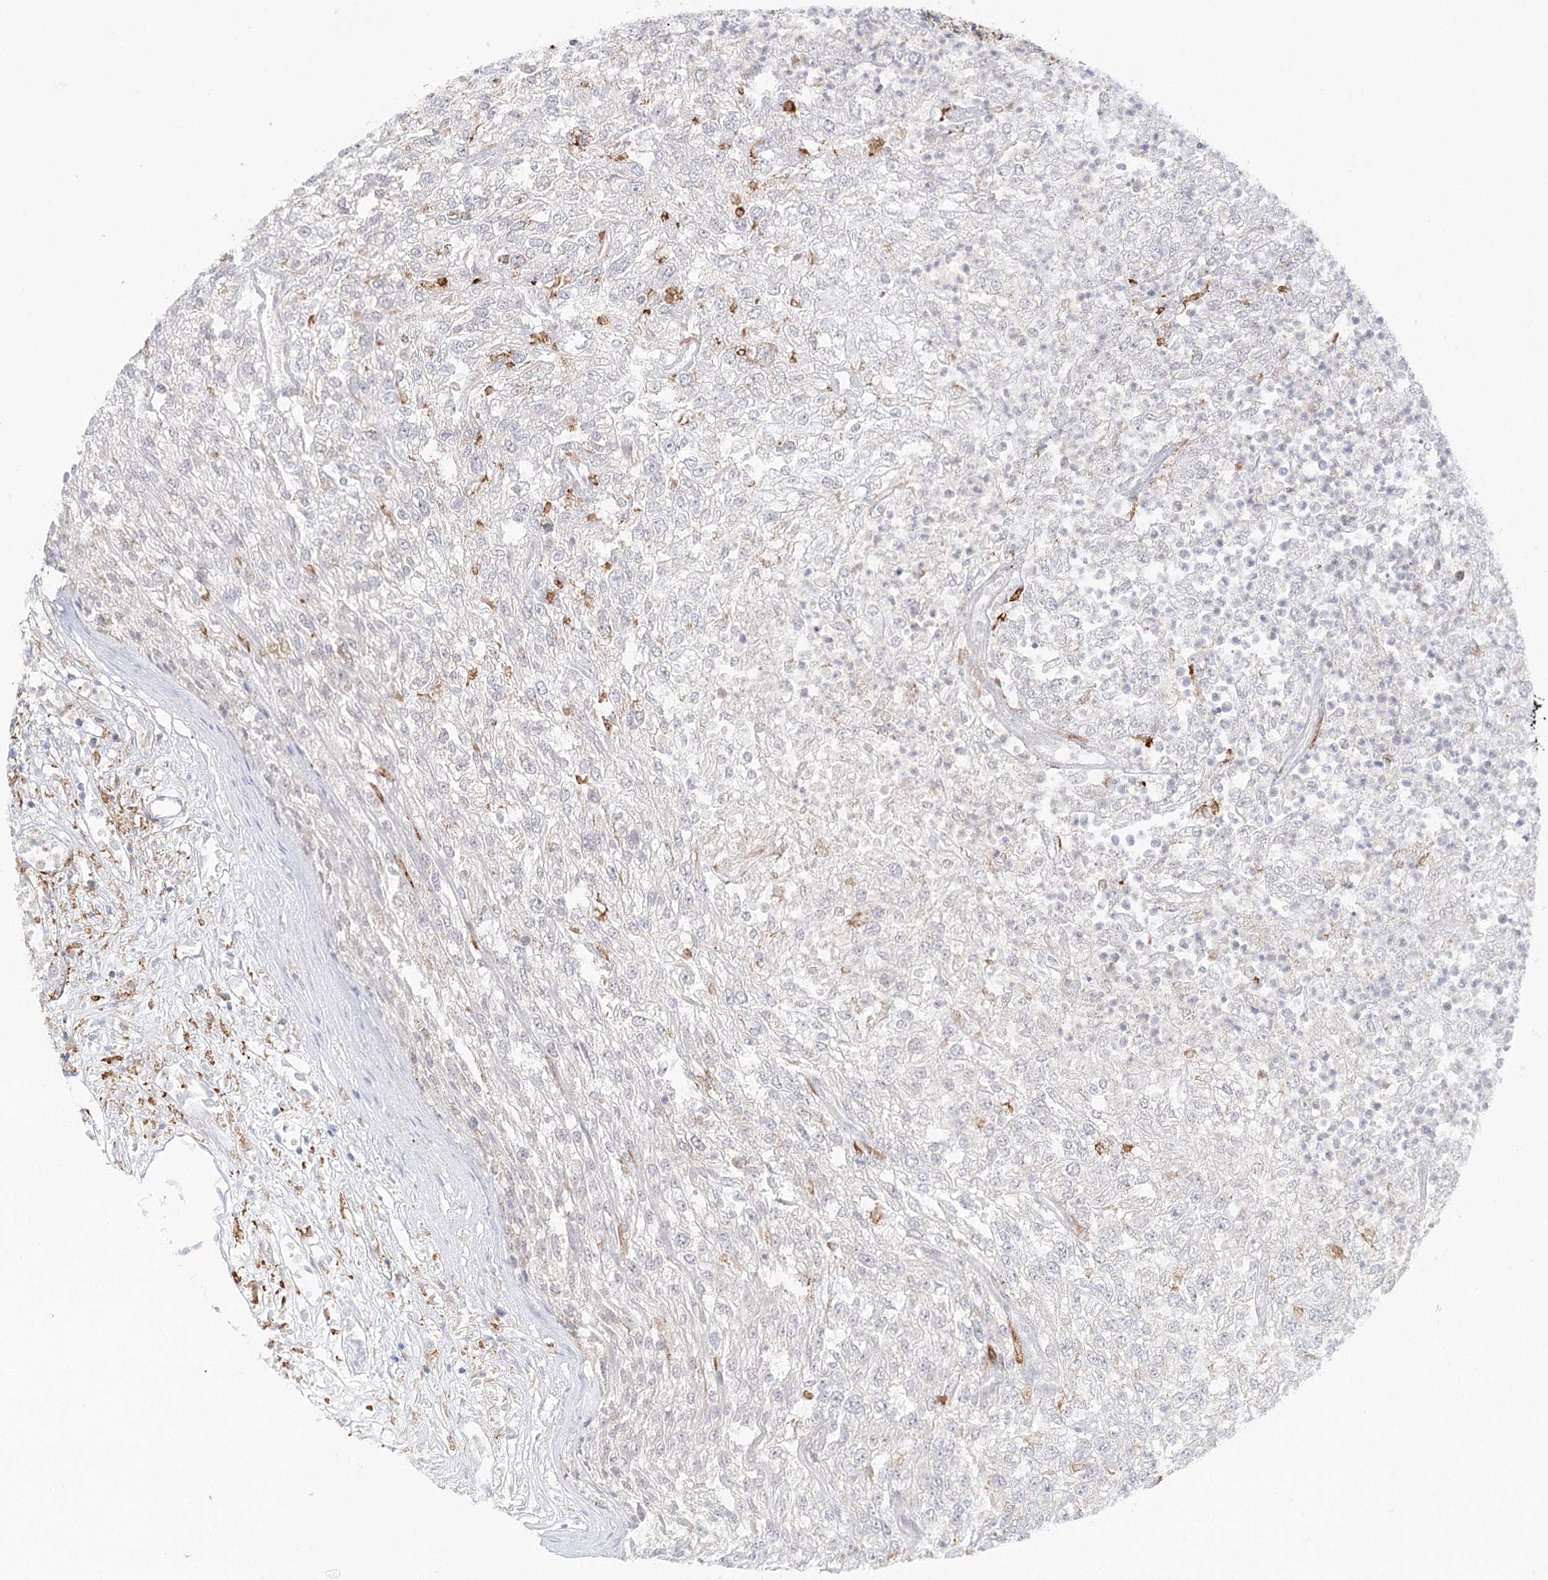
{"staining": {"intensity": "negative", "quantity": "none", "location": "none"}, "tissue": "renal cancer", "cell_type": "Tumor cells", "image_type": "cancer", "snomed": [{"axis": "morphology", "description": "Adenocarcinoma, NOS"}, {"axis": "topography", "description": "Kidney"}], "caption": "This is a photomicrograph of IHC staining of renal cancer (adenocarcinoma), which shows no positivity in tumor cells.", "gene": "TAS1R1", "patient": {"sex": "female", "age": 54}}